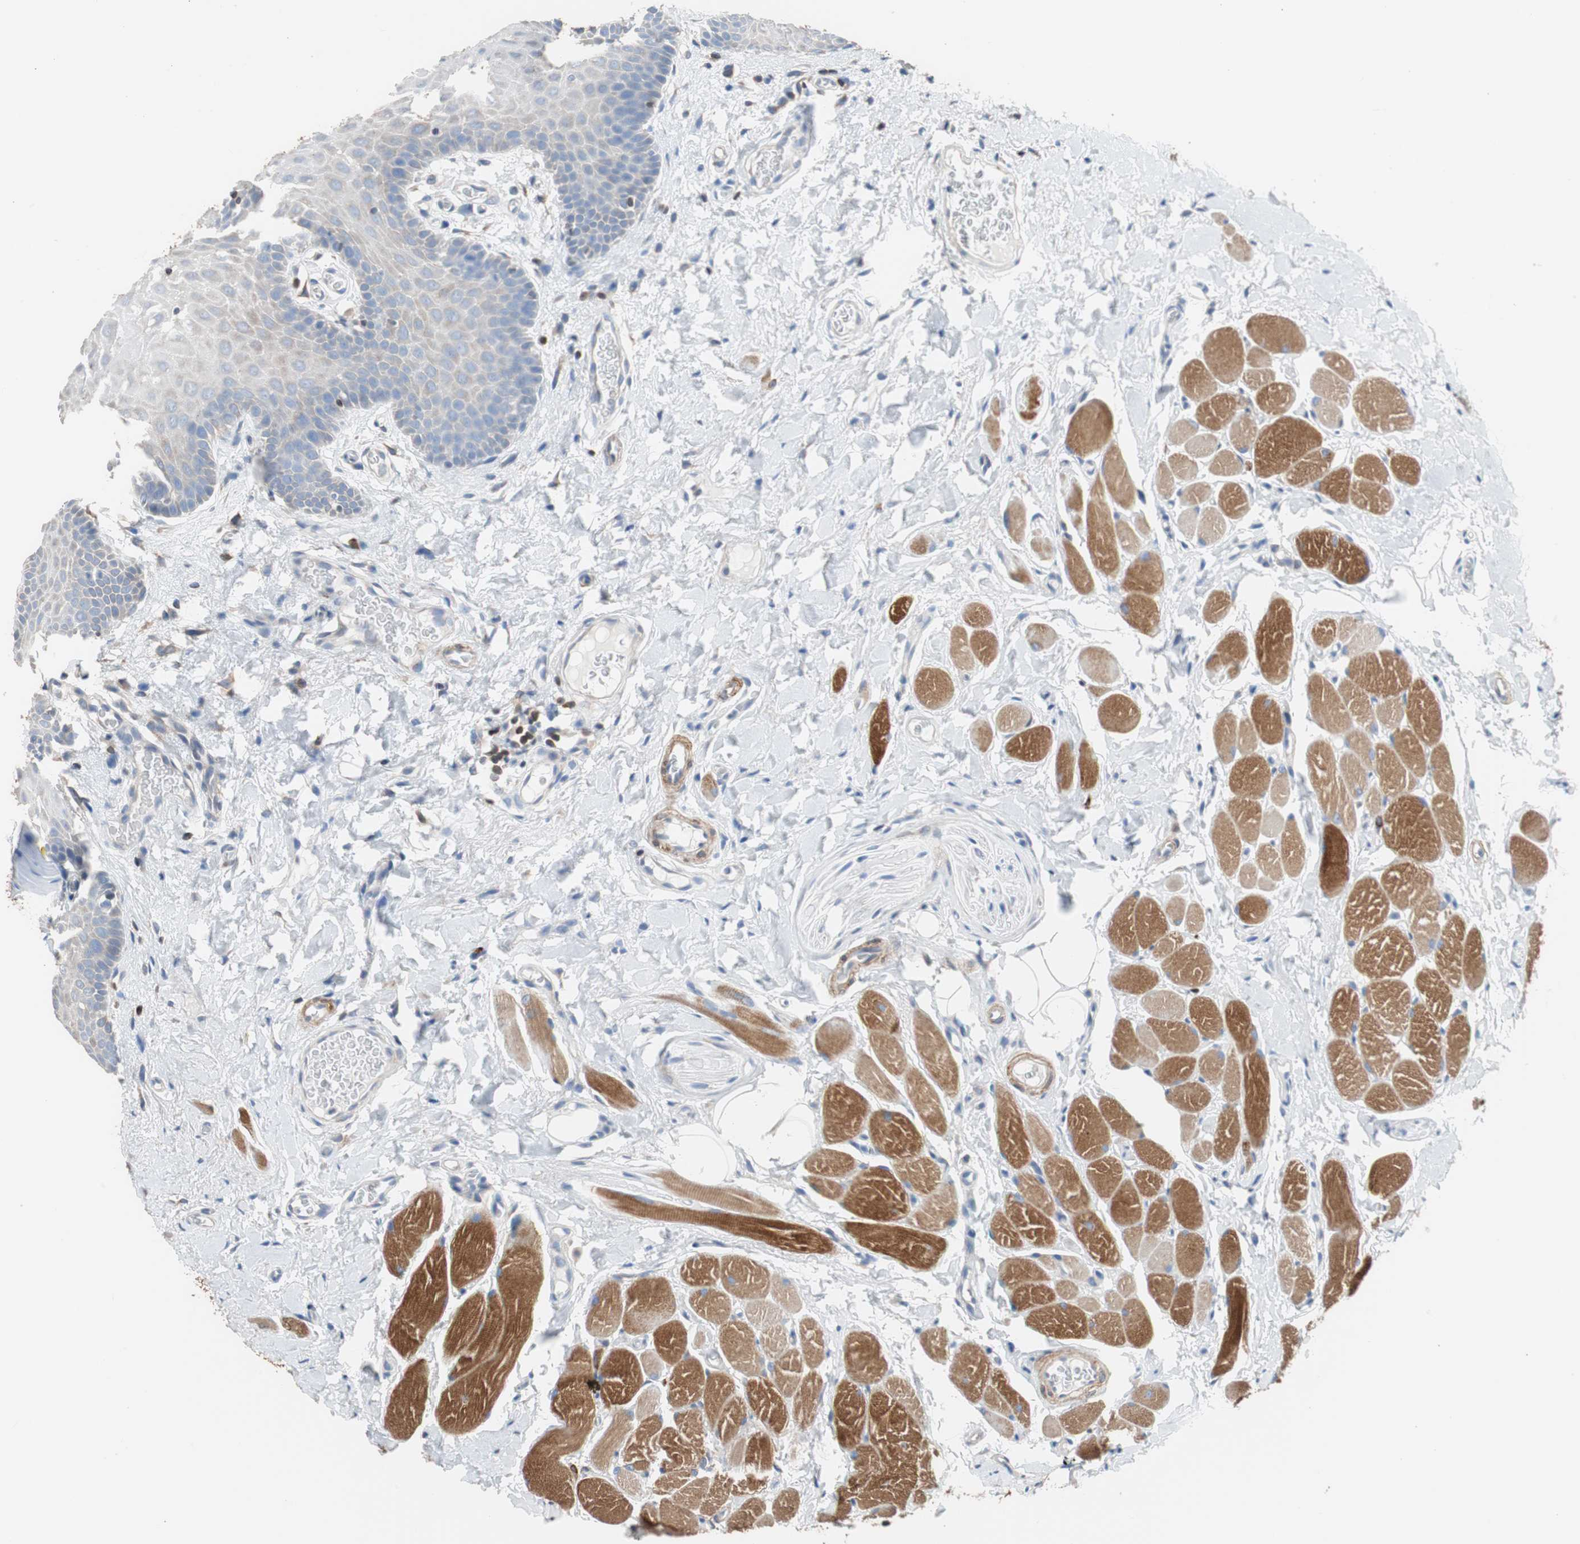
{"staining": {"intensity": "moderate", "quantity": "<25%", "location": "cytoplasmic/membranous"}, "tissue": "oral mucosa", "cell_type": "Squamous epithelial cells", "image_type": "normal", "snomed": [{"axis": "morphology", "description": "Normal tissue, NOS"}, {"axis": "topography", "description": "Oral tissue"}], "caption": "An immunohistochemistry (IHC) histopathology image of unremarkable tissue is shown. Protein staining in brown highlights moderate cytoplasmic/membranous positivity in oral mucosa within squamous epithelial cells. Immunohistochemistry (ihc) stains the protein in brown and the nuclei are stained blue.", "gene": "PBXIP1", "patient": {"sex": "male", "age": 54}}